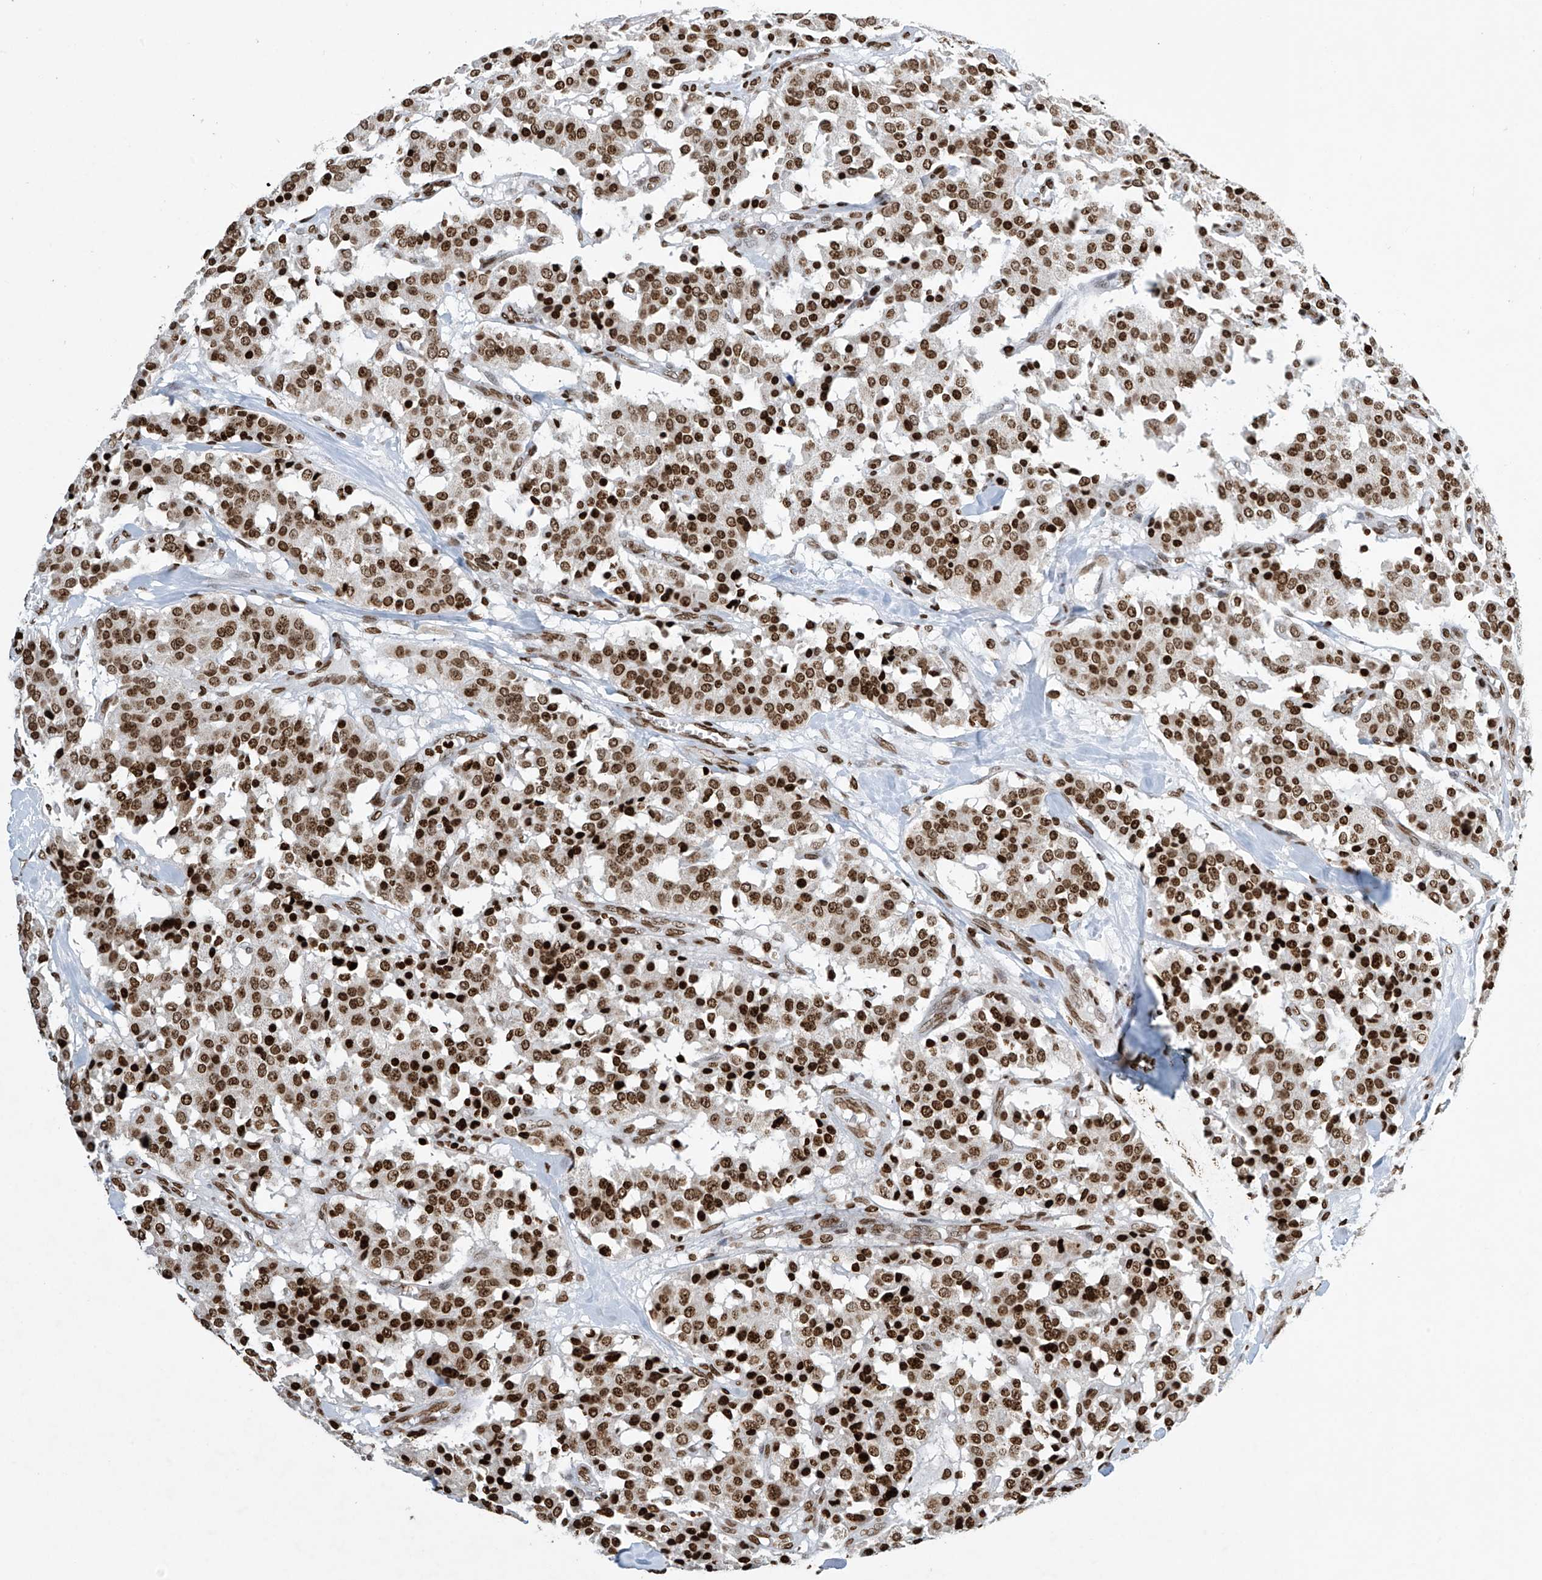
{"staining": {"intensity": "strong", "quantity": ">75%", "location": "nuclear"}, "tissue": "carcinoid", "cell_type": "Tumor cells", "image_type": "cancer", "snomed": [{"axis": "morphology", "description": "Carcinoid, malignant, NOS"}, {"axis": "topography", "description": "Lung"}], "caption": "Approximately >75% of tumor cells in carcinoid reveal strong nuclear protein expression as visualized by brown immunohistochemical staining.", "gene": "H4C16", "patient": {"sex": "male", "age": 30}}